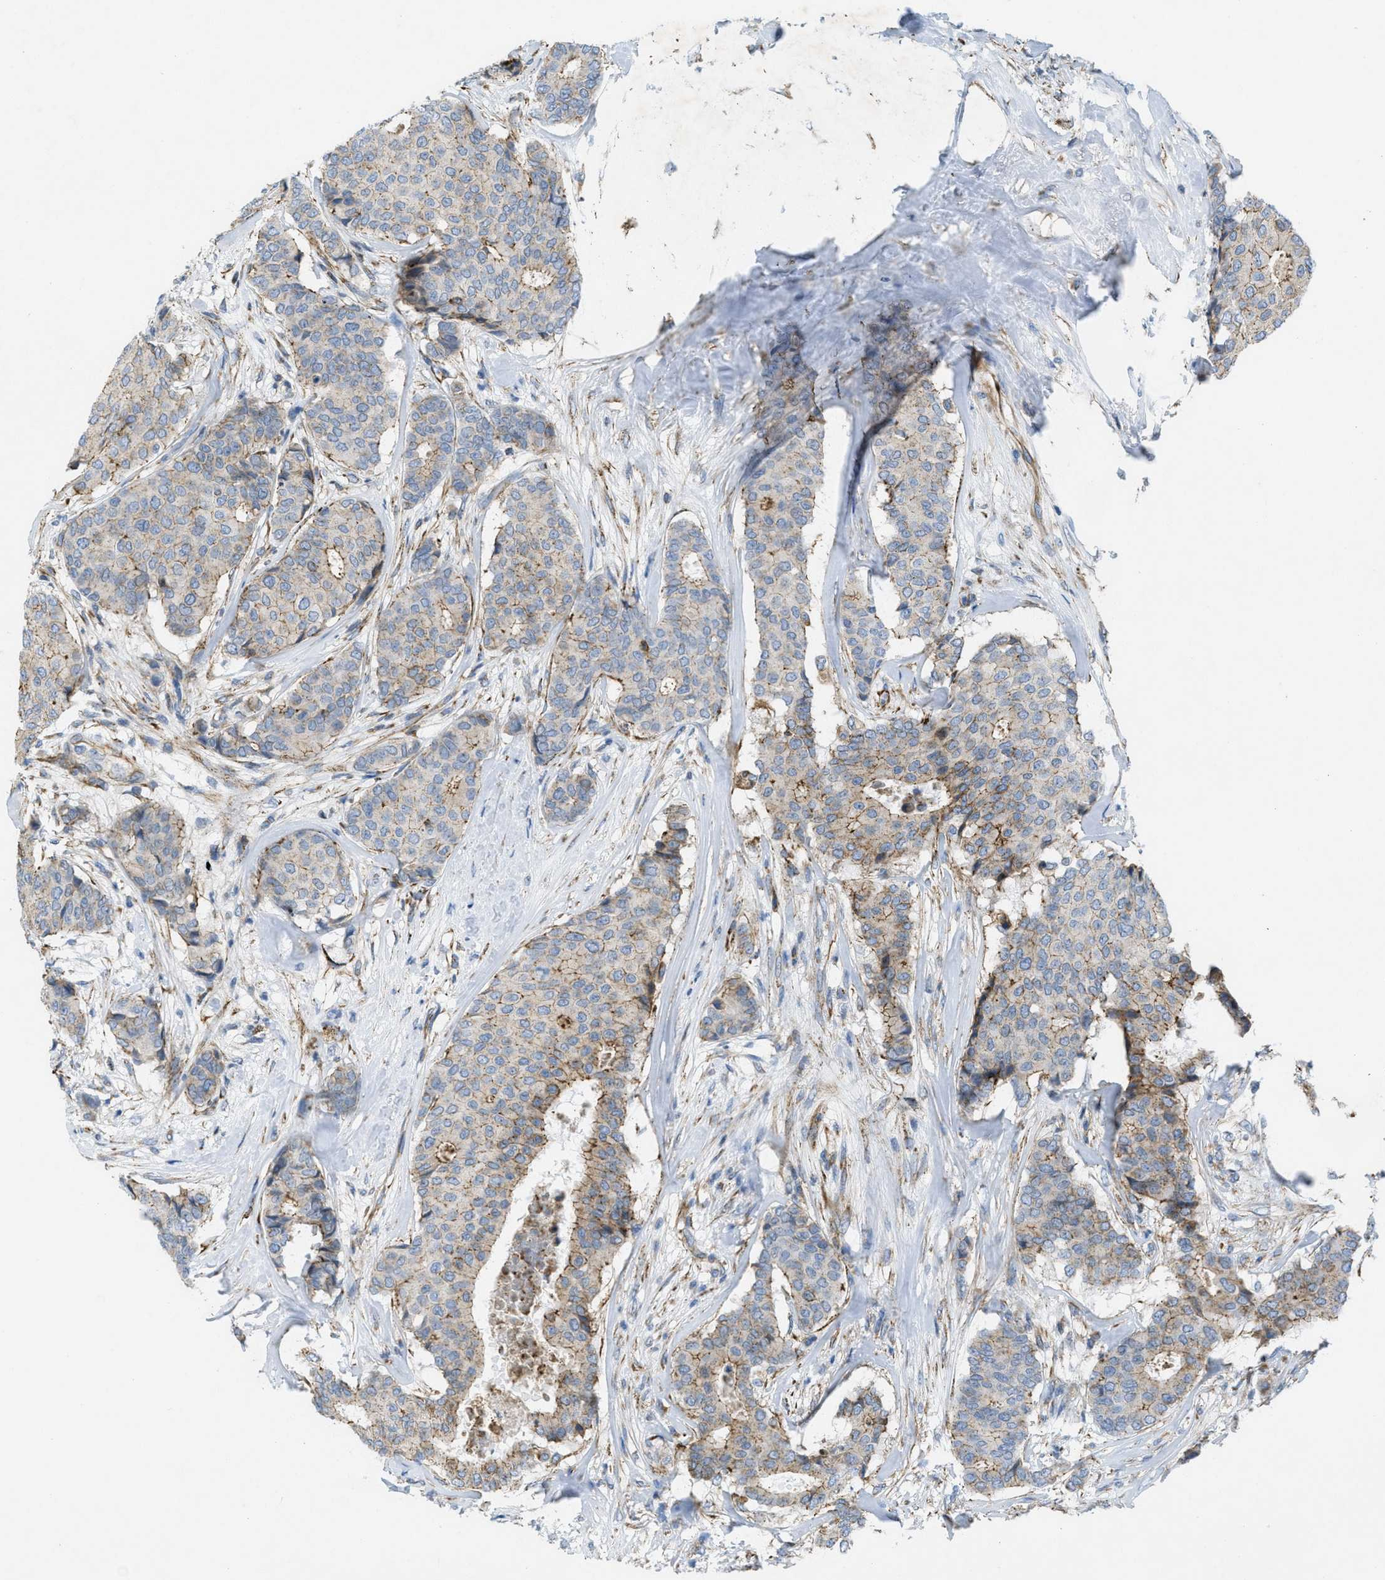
{"staining": {"intensity": "strong", "quantity": "<25%", "location": "cytoplasmic/membranous"}, "tissue": "breast cancer", "cell_type": "Tumor cells", "image_type": "cancer", "snomed": [{"axis": "morphology", "description": "Duct carcinoma"}, {"axis": "topography", "description": "Breast"}], "caption": "Immunohistochemistry staining of breast cancer (invasive ductal carcinoma), which demonstrates medium levels of strong cytoplasmic/membranous expression in about <25% of tumor cells indicating strong cytoplasmic/membranous protein staining. The staining was performed using DAB (3,3'-diaminobenzidine) (brown) for protein detection and nuclei were counterstained in hematoxylin (blue).", "gene": "BTN3A1", "patient": {"sex": "female", "age": 75}}